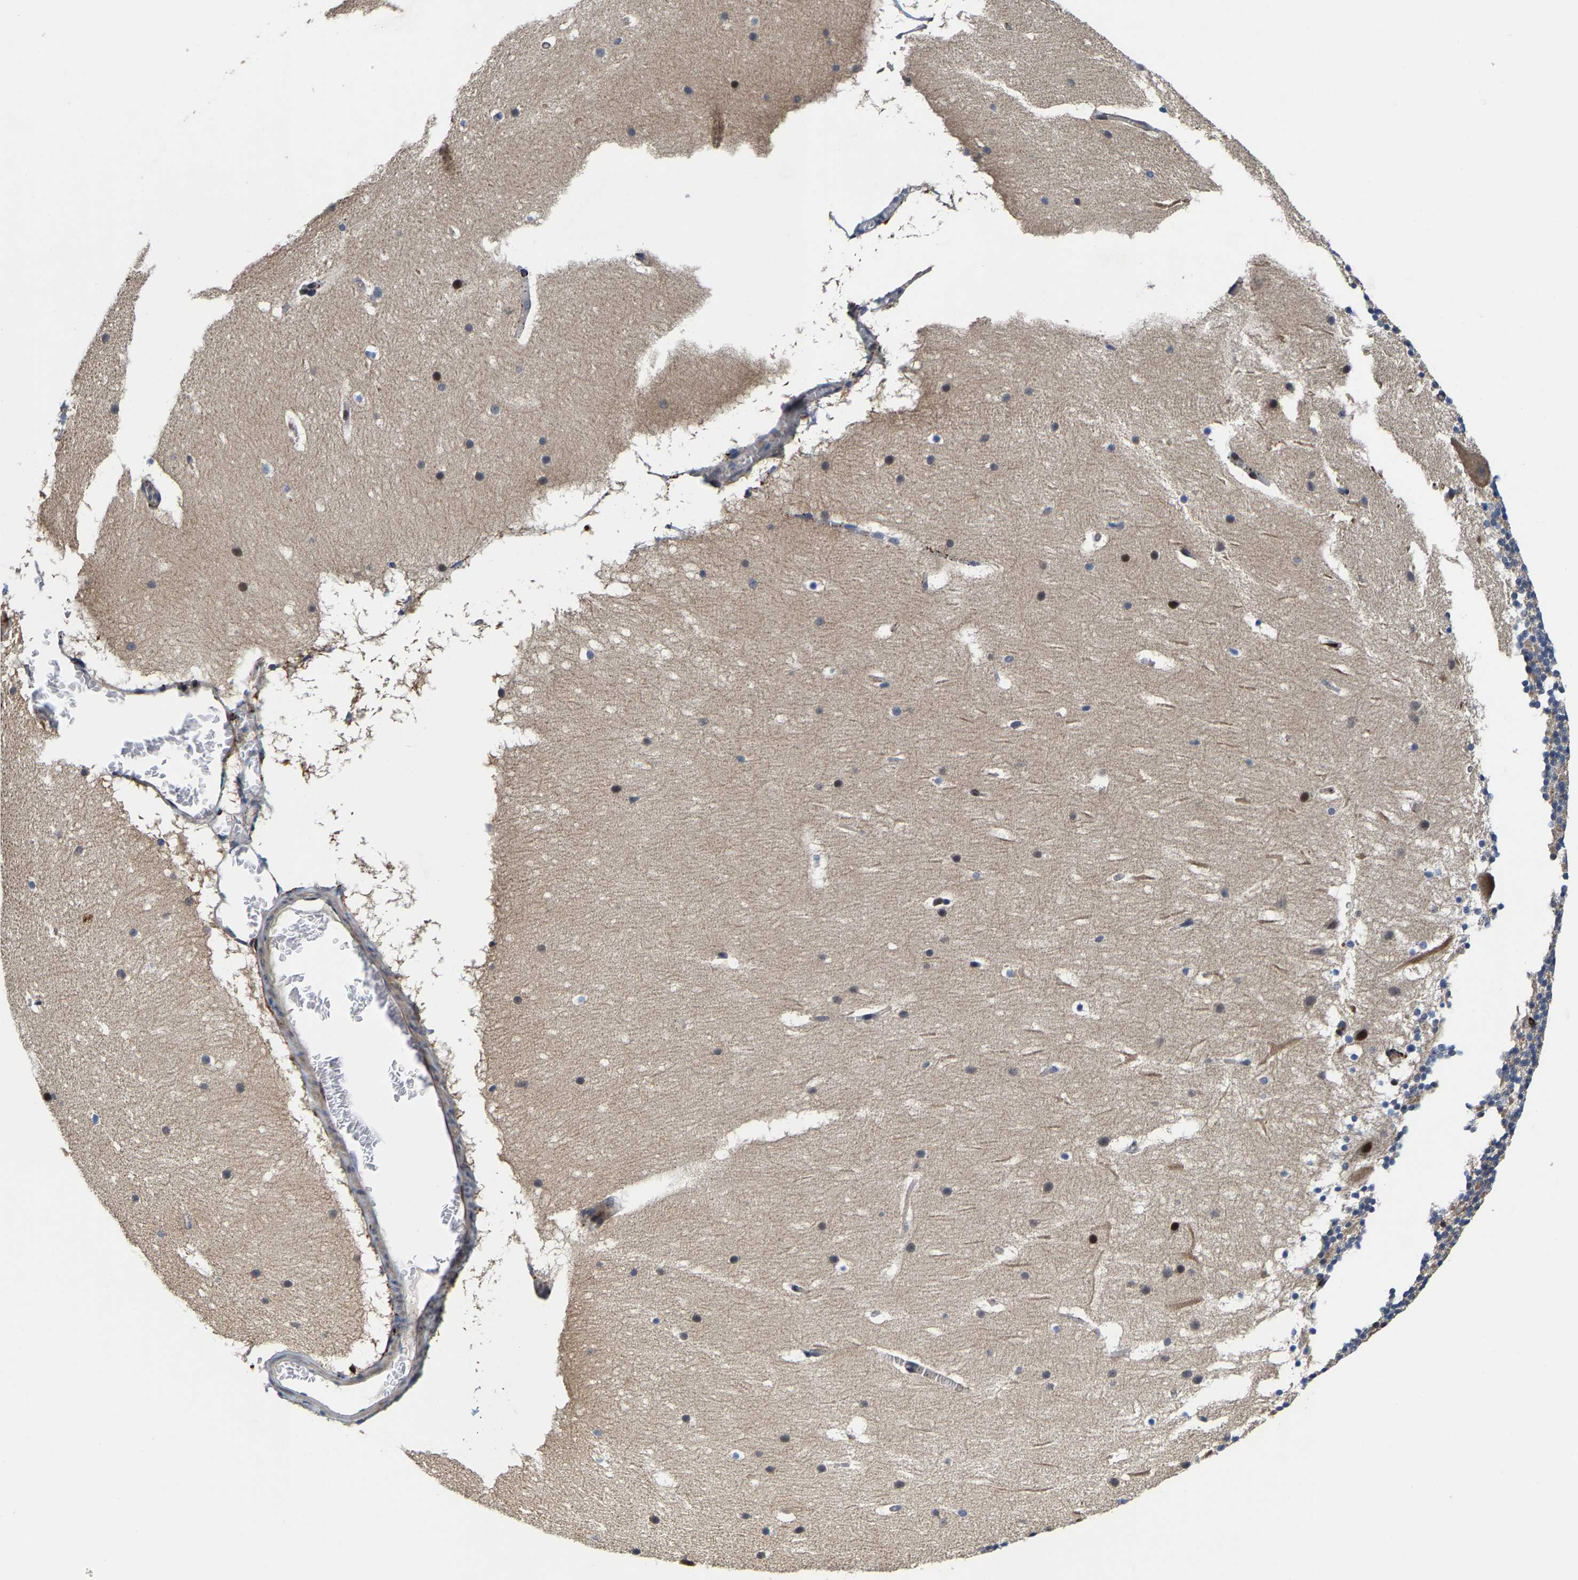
{"staining": {"intensity": "strong", "quantity": "25%-75%", "location": "nuclear"}, "tissue": "cerebellum", "cell_type": "Cells in granular layer", "image_type": "normal", "snomed": [{"axis": "morphology", "description": "Normal tissue, NOS"}, {"axis": "topography", "description": "Cerebellum"}], "caption": "Immunohistochemistry (IHC) micrograph of unremarkable cerebellum: cerebellum stained using IHC exhibits high levels of strong protein expression localized specifically in the nuclear of cells in granular layer, appearing as a nuclear brown color.", "gene": "GTPBP10", "patient": {"sex": "male", "age": 45}}